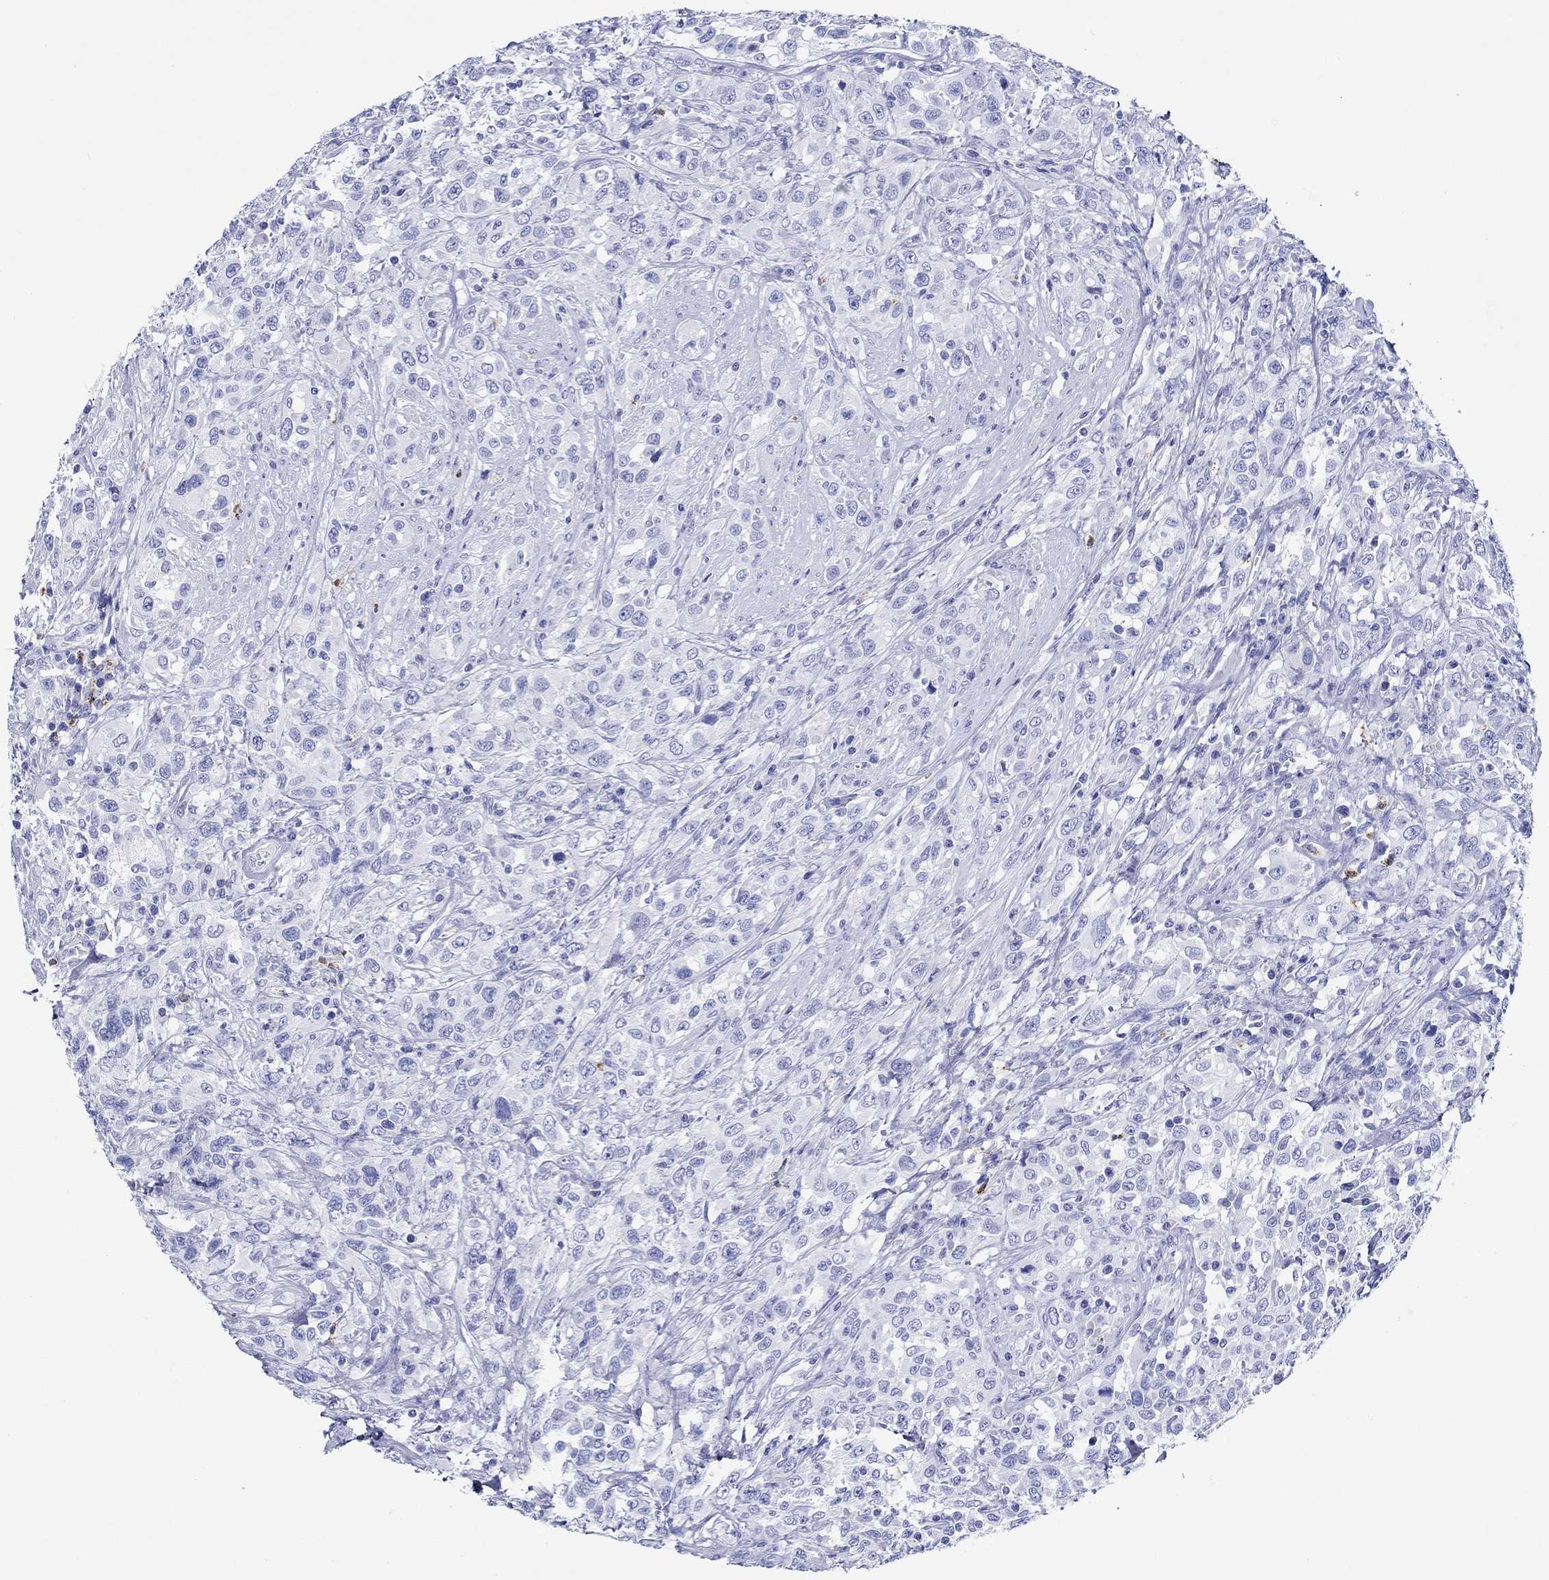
{"staining": {"intensity": "negative", "quantity": "none", "location": "none"}, "tissue": "urothelial cancer", "cell_type": "Tumor cells", "image_type": "cancer", "snomed": [{"axis": "morphology", "description": "Urothelial carcinoma, NOS"}, {"axis": "morphology", "description": "Urothelial carcinoma, High grade"}, {"axis": "topography", "description": "Urinary bladder"}], "caption": "IHC image of human urothelial cancer stained for a protein (brown), which reveals no staining in tumor cells.", "gene": "EPX", "patient": {"sex": "female", "age": 64}}